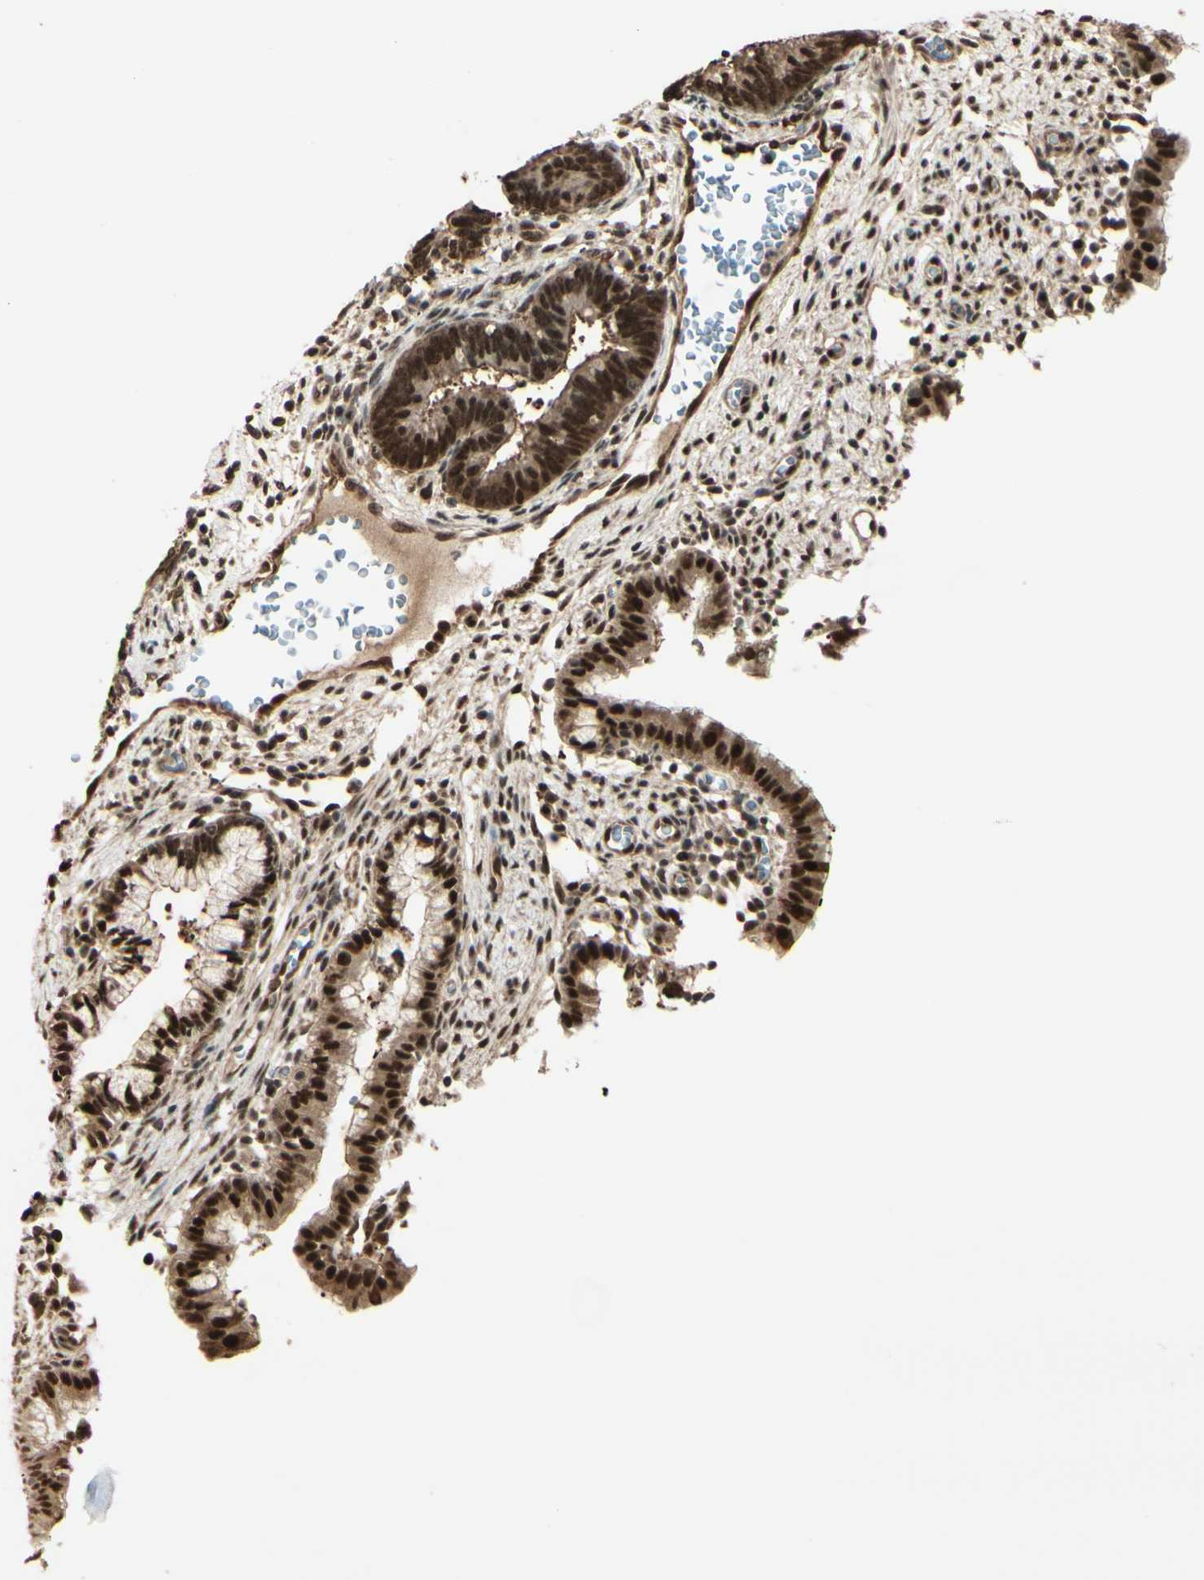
{"staining": {"intensity": "strong", "quantity": ">75%", "location": "cytoplasmic/membranous,nuclear"}, "tissue": "cervical cancer", "cell_type": "Tumor cells", "image_type": "cancer", "snomed": [{"axis": "morphology", "description": "Adenocarcinoma, NOS"}, {"axis": "topography", "description": "Cervix"}], "caption": "Human cervical adenocarcinoma stained for a protein (brown) displays strong cytoplasmic/membranous and nuclear positive positivity in about >75% of tumor cells.", "gene": "HSF1", "patient": {"sex": "female", "age": 44}}